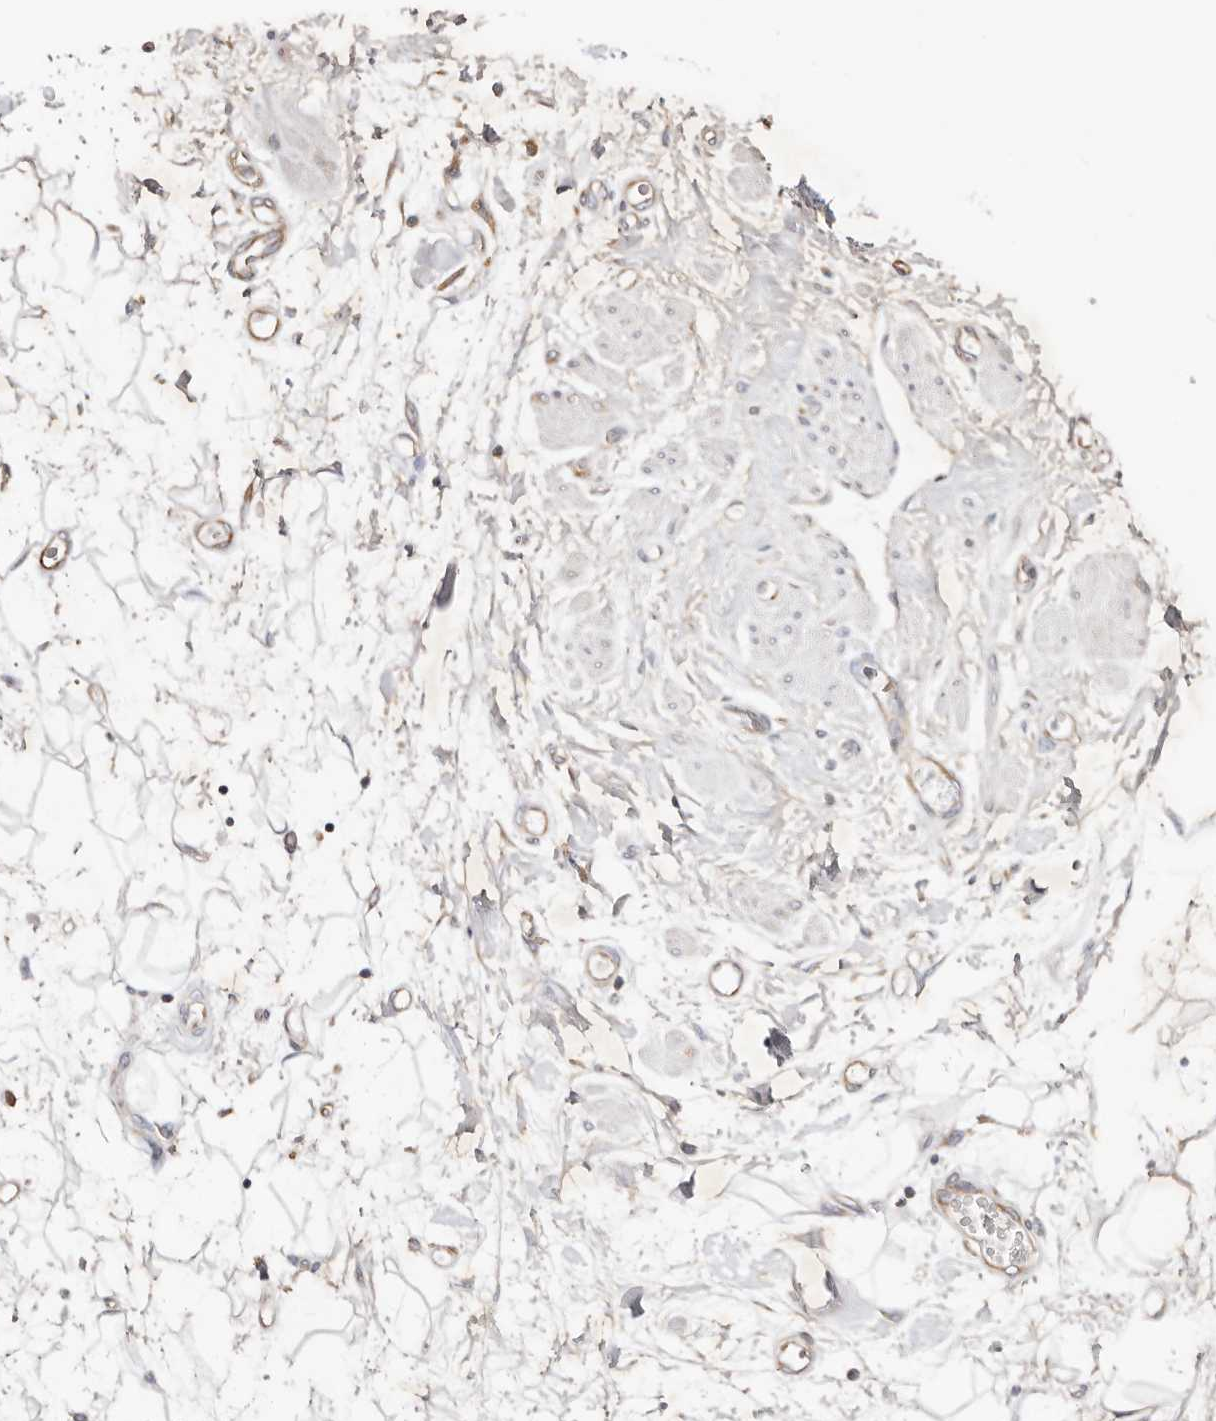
{"staining": {"intensity": "negative", "quantity": "none", "location": "none"}, "tissue": "adipose tissue", "cell_type": "Adipocytes", "image_type": "normal", "snomed": [{"axis": "morphology", "description": "Normal tissue, NOS"}, {"axis": "morphology", "description": "Adenocarcinoma, NOS"}, {"axis": "topography", "description": "Pancreas"}, {"axis": "topography", "description": "Peripheral nerve tissue"}], "caption": "Immunohistochemistry (IHC) micrograph of normal adipose tissue stained for a protein (brown), which shows no staining in adipocytes.", "gene": "GNA13", "patient": {"sex": "male", "age": 59}}